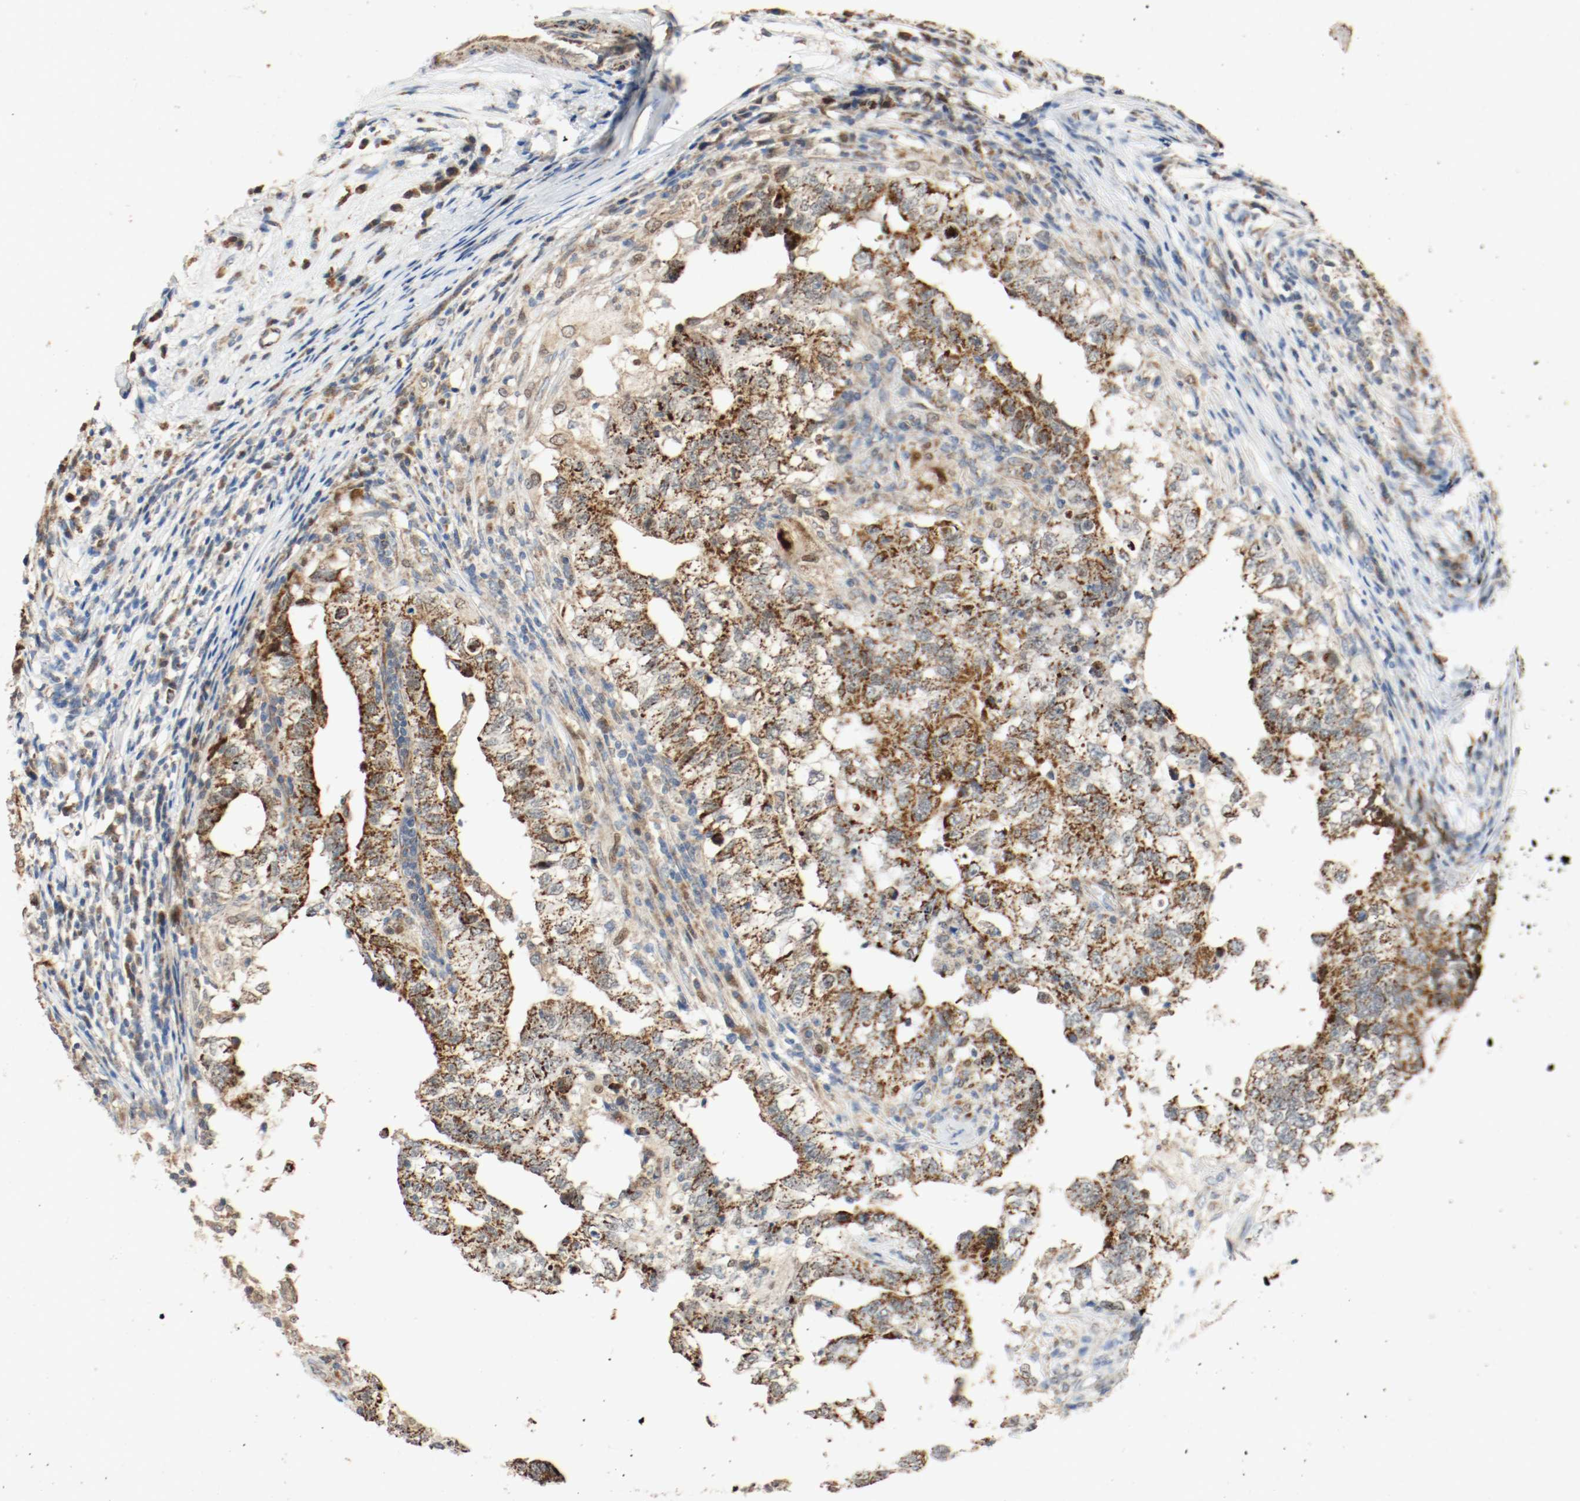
{"staining": {"intensity": "strong", "quantity": ">75%", "location": "cytoplasmic/membranous"}, "tissue": "testis cancer", "cell_type": "Tumor cells", "image_type": "cancer", "snomed": [{"axis": "morphology", "description": "Carcinoma, Embryonal, NOS"}, {"axis": "topography", "description": "Testis"}], "caption": "A high-resolution micrograph shows immunohistochemistry staining of testis cancer, which displays strong cytoplasmic/membranous positivity in about >75% of tumor cells. (Stains: DAB (3,3'-diaminobenzidine) in brown, nuclei in blue, Microscopy: brightfield microscopy at high magnification).", "gene": "ALDH4A1", "patient": {"sex": "male", "age": 21}}